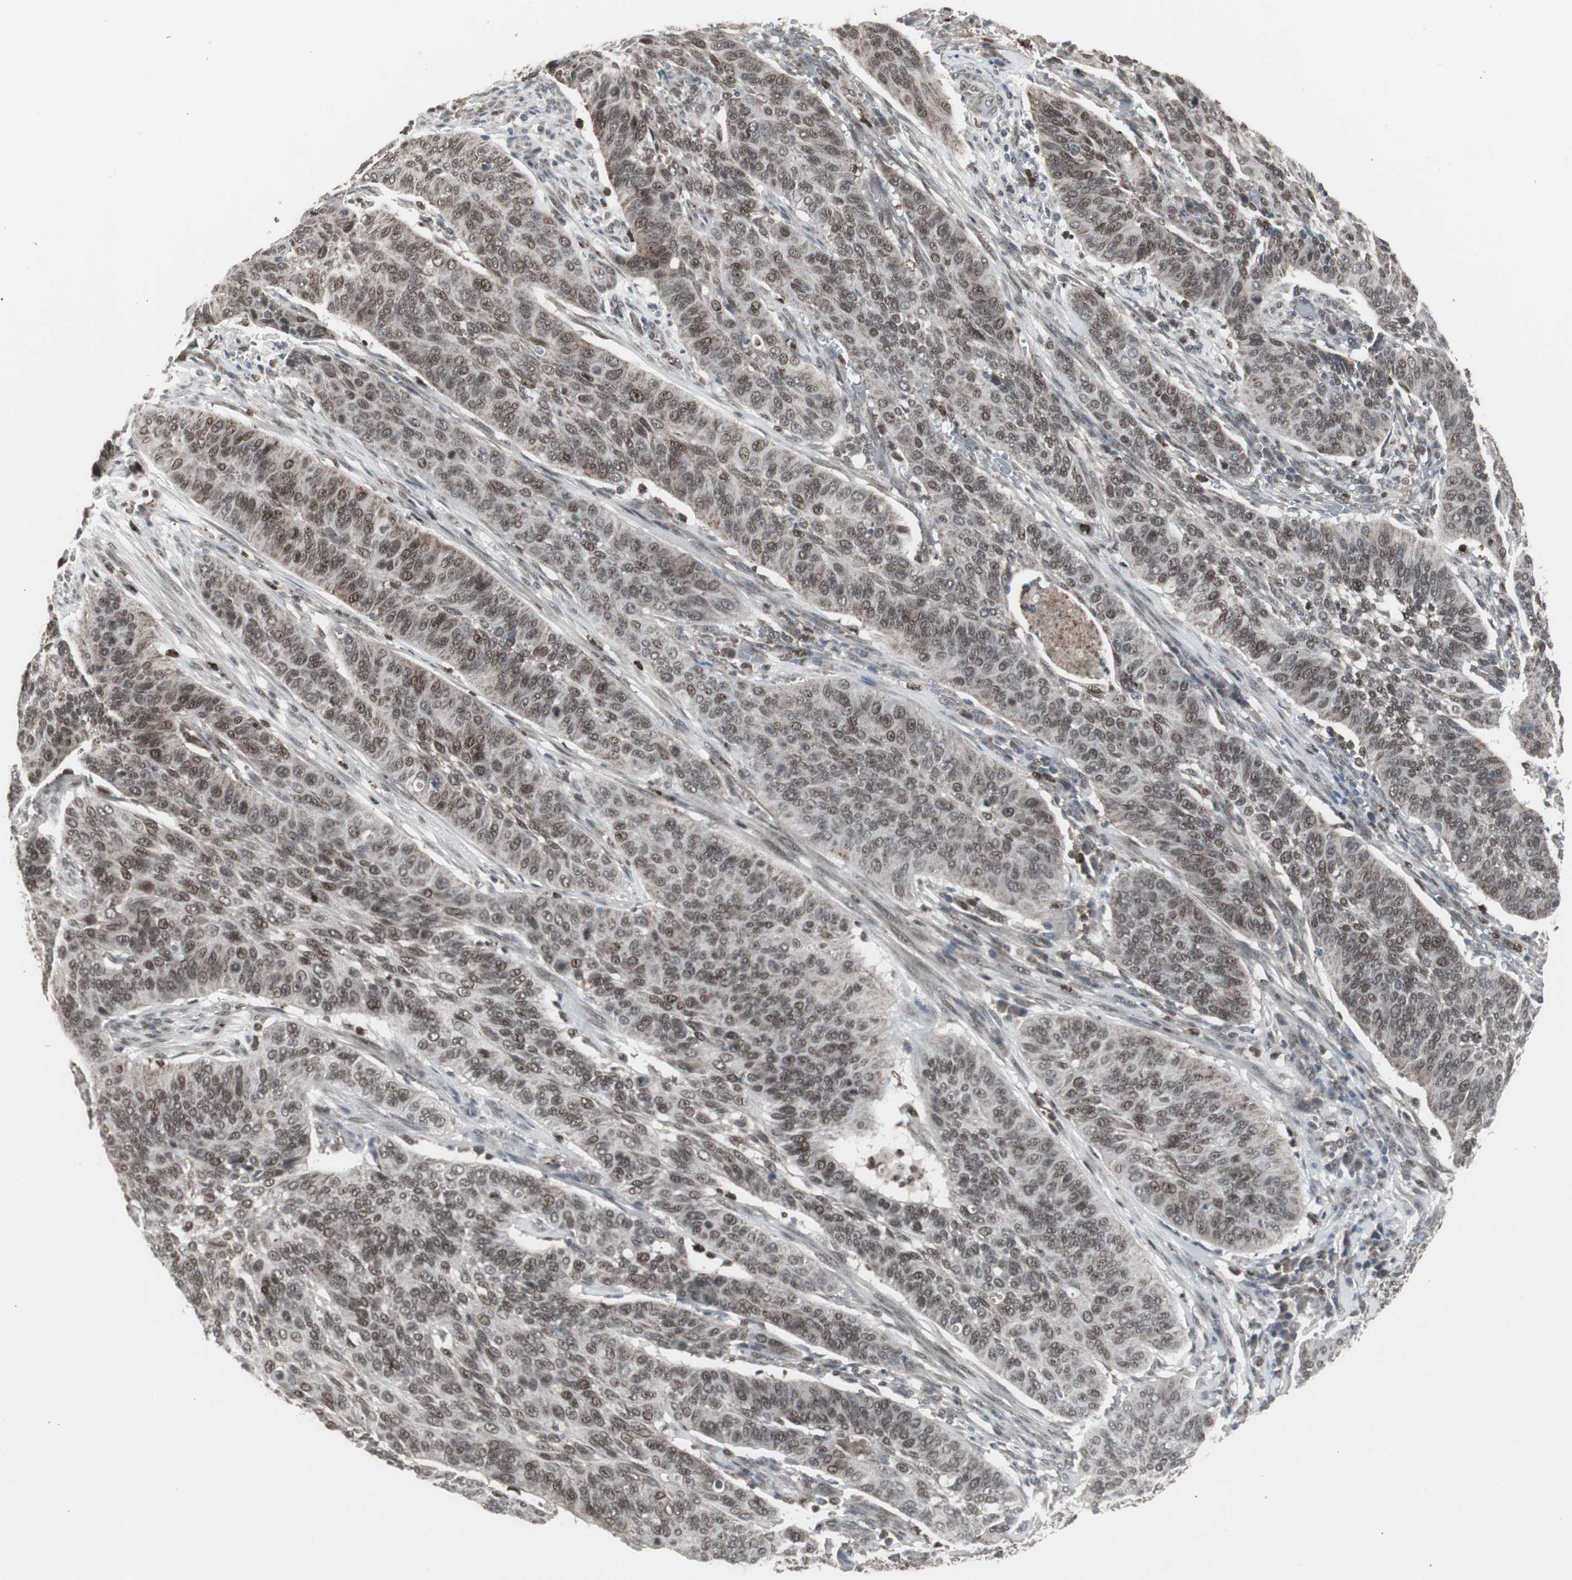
{"staining": {"intensity": "moderate", "quantity": ">75%", "location": "nuclear"}, "tissue": "cervical cancer", "cell_type": "Tumor cells", "image_type": "cancer", "snomed": [{"axis": "morphology", "description": "Squamous cell carcinoma, NOS"}, {"axis": "topography", "description": "Cervix"}], "caption": "Immunohistochemical staining of cervical cancer reveals medium levels of moderate nuclear protein positivity in approximately >75% of tumor cells.", "gene": "RXRA", "patient": {"sex": "female", "age": 39}}